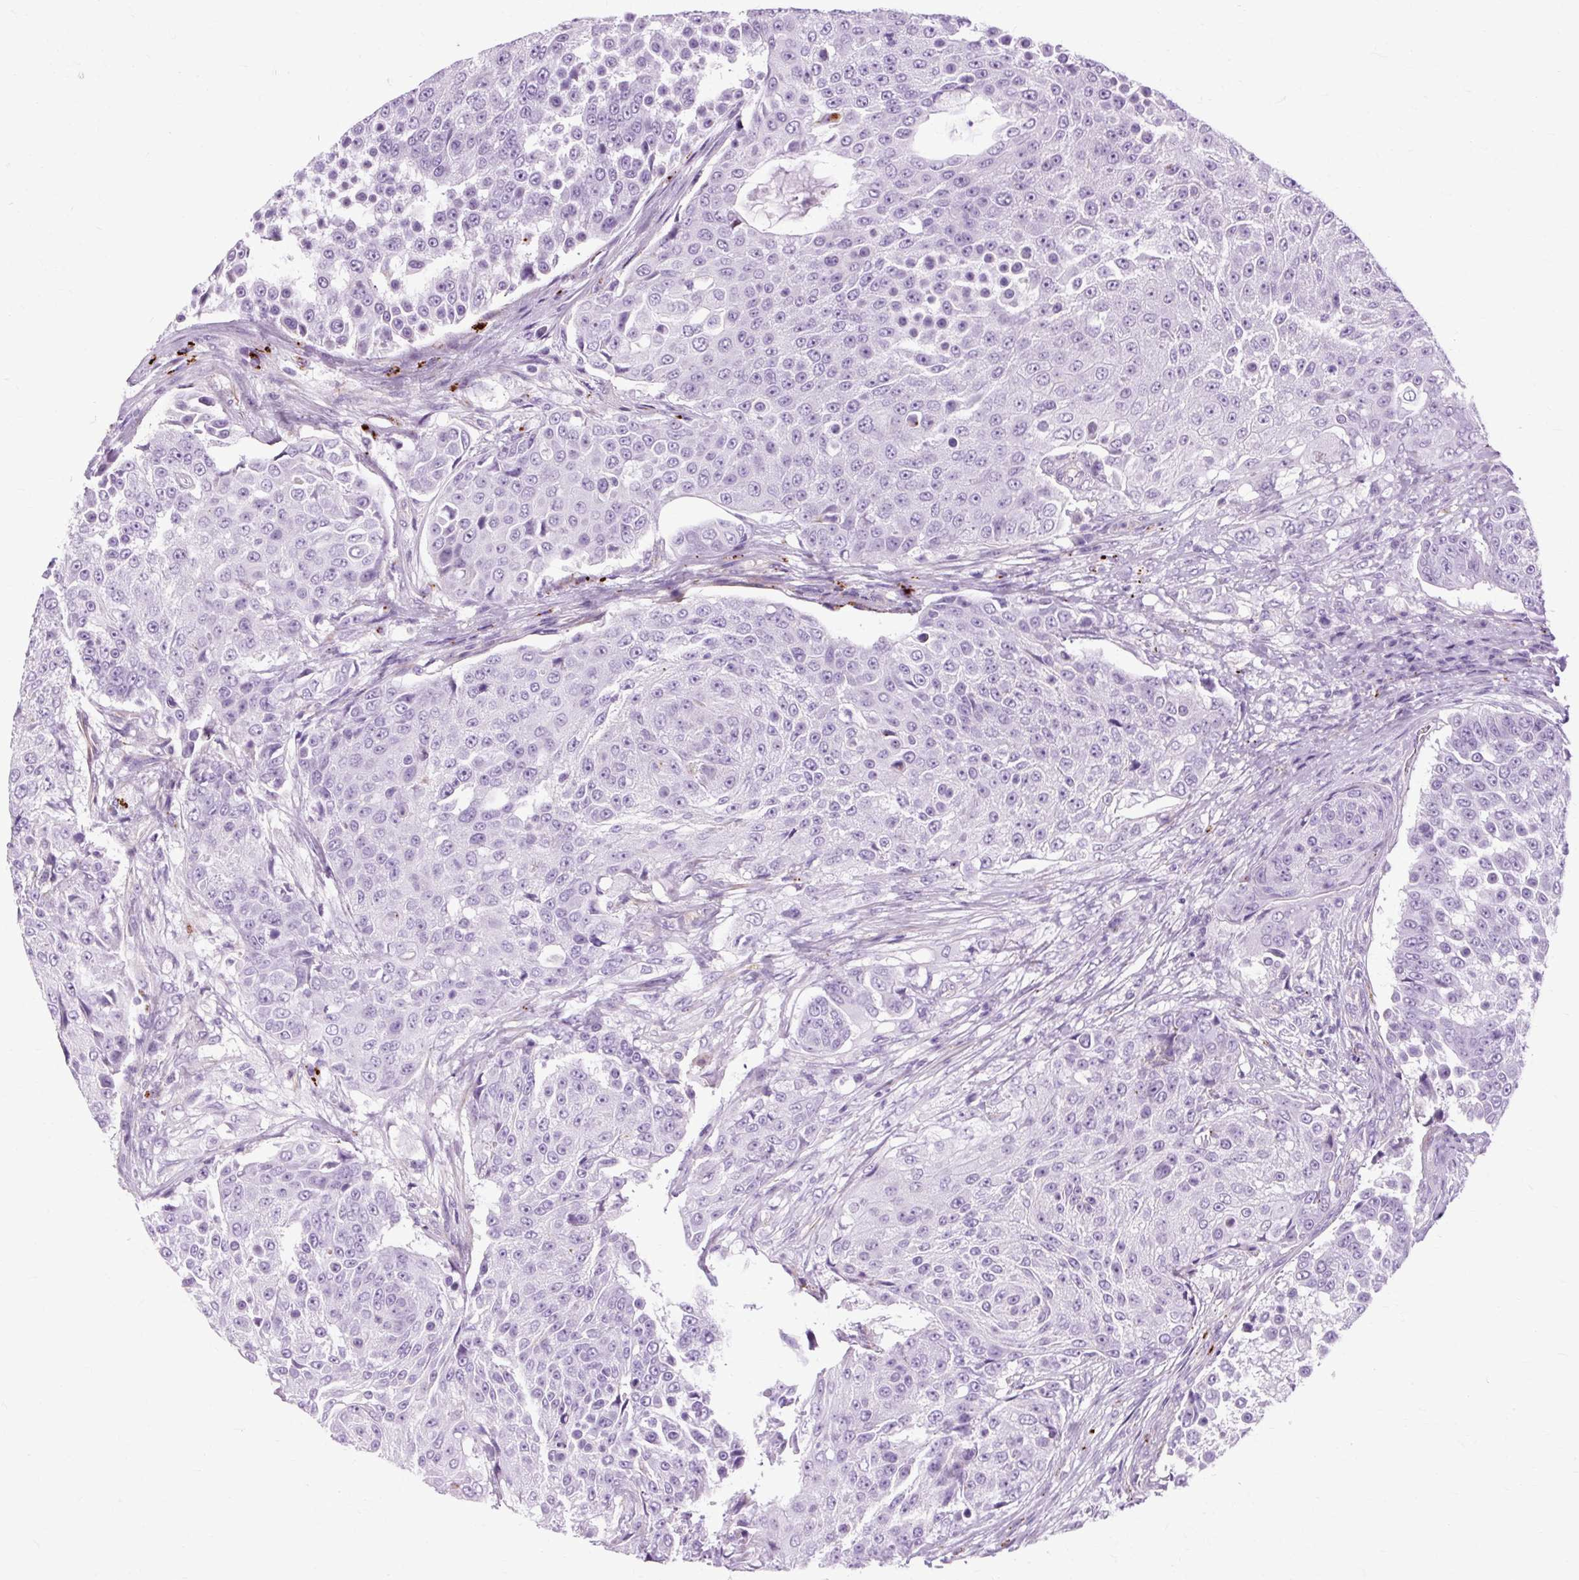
{"staining": {"intensity": "negative", "quantity": "none", "location": "none"}, "tissue": "urothelial cancer", "cell_type": "Tumor cells", "image_type": "cancer", "snomed": [{"axis": "morphology", "description": "Urothelial carcinoma, High grade"}, {"axis": "topography", "description": "Urinary bladder"}], "caption": "Human high-grade urothelial carcinoma stained for a protein using IHC shows no staining in tumor cells.", "gene": "OOEP", "patient": {"sex": "female", "age": 63}}